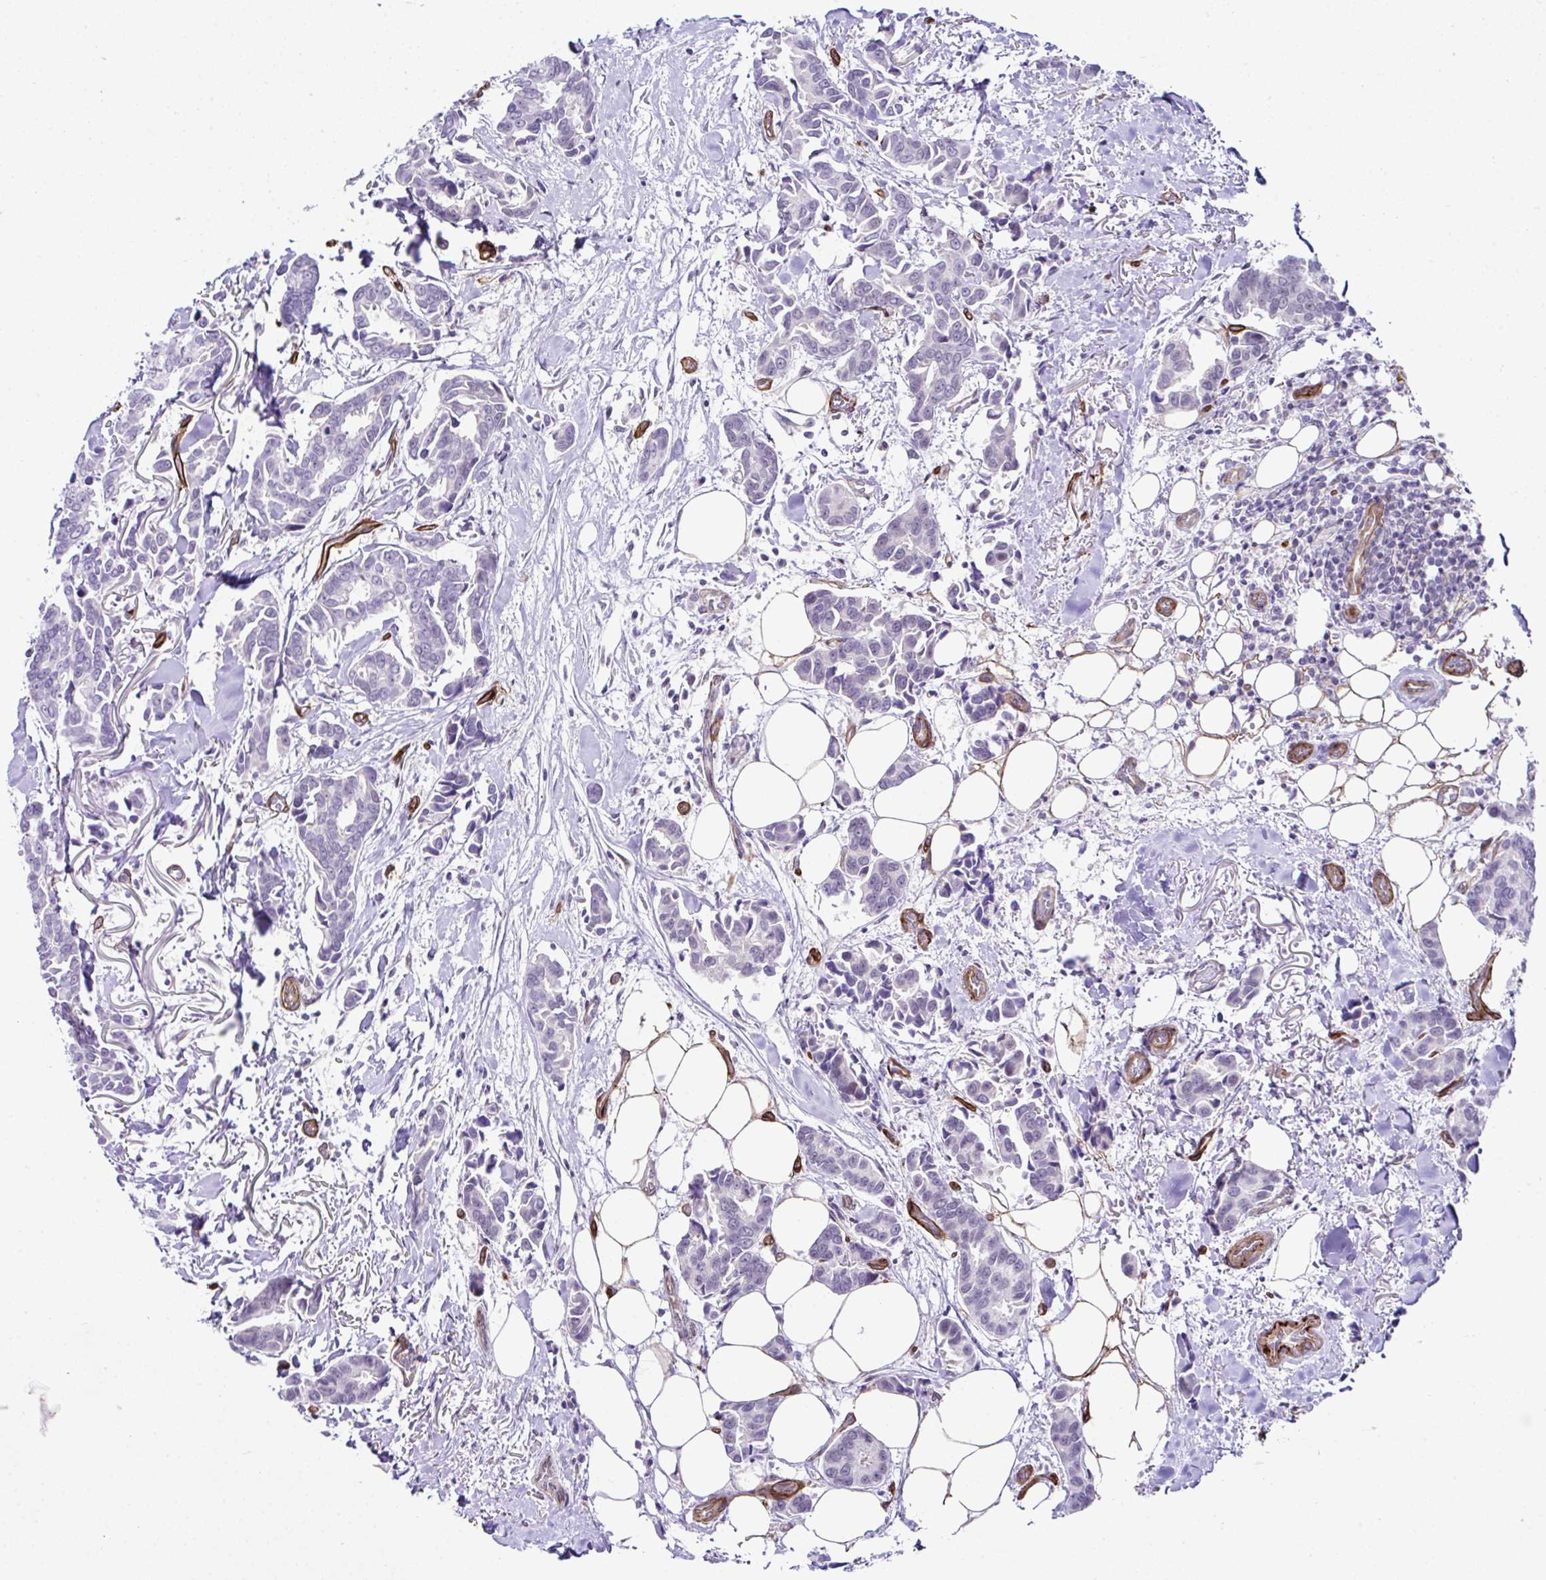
{"staining": {"intensity": "negative", "quantity": "none", "location": "none"}, "tissue": "breast cancer", "cell_type": "Tumor cells", "image_type": "cancer", "snomed": [{"axis": "morphology", "description": "Duct carcinoma"}, {"axis": "topography", "description": "Breast"}], "caption": "There is no significant staining in tumor cells of infiltrating ductal carcinoma (breast). (DAB (3,3'-diaminobenzidine) immunohistochemistry (IHC) with hematoxylin counter stain).", "gene": "FBXO34", "patient": {"sex": "female", "age": 73}}